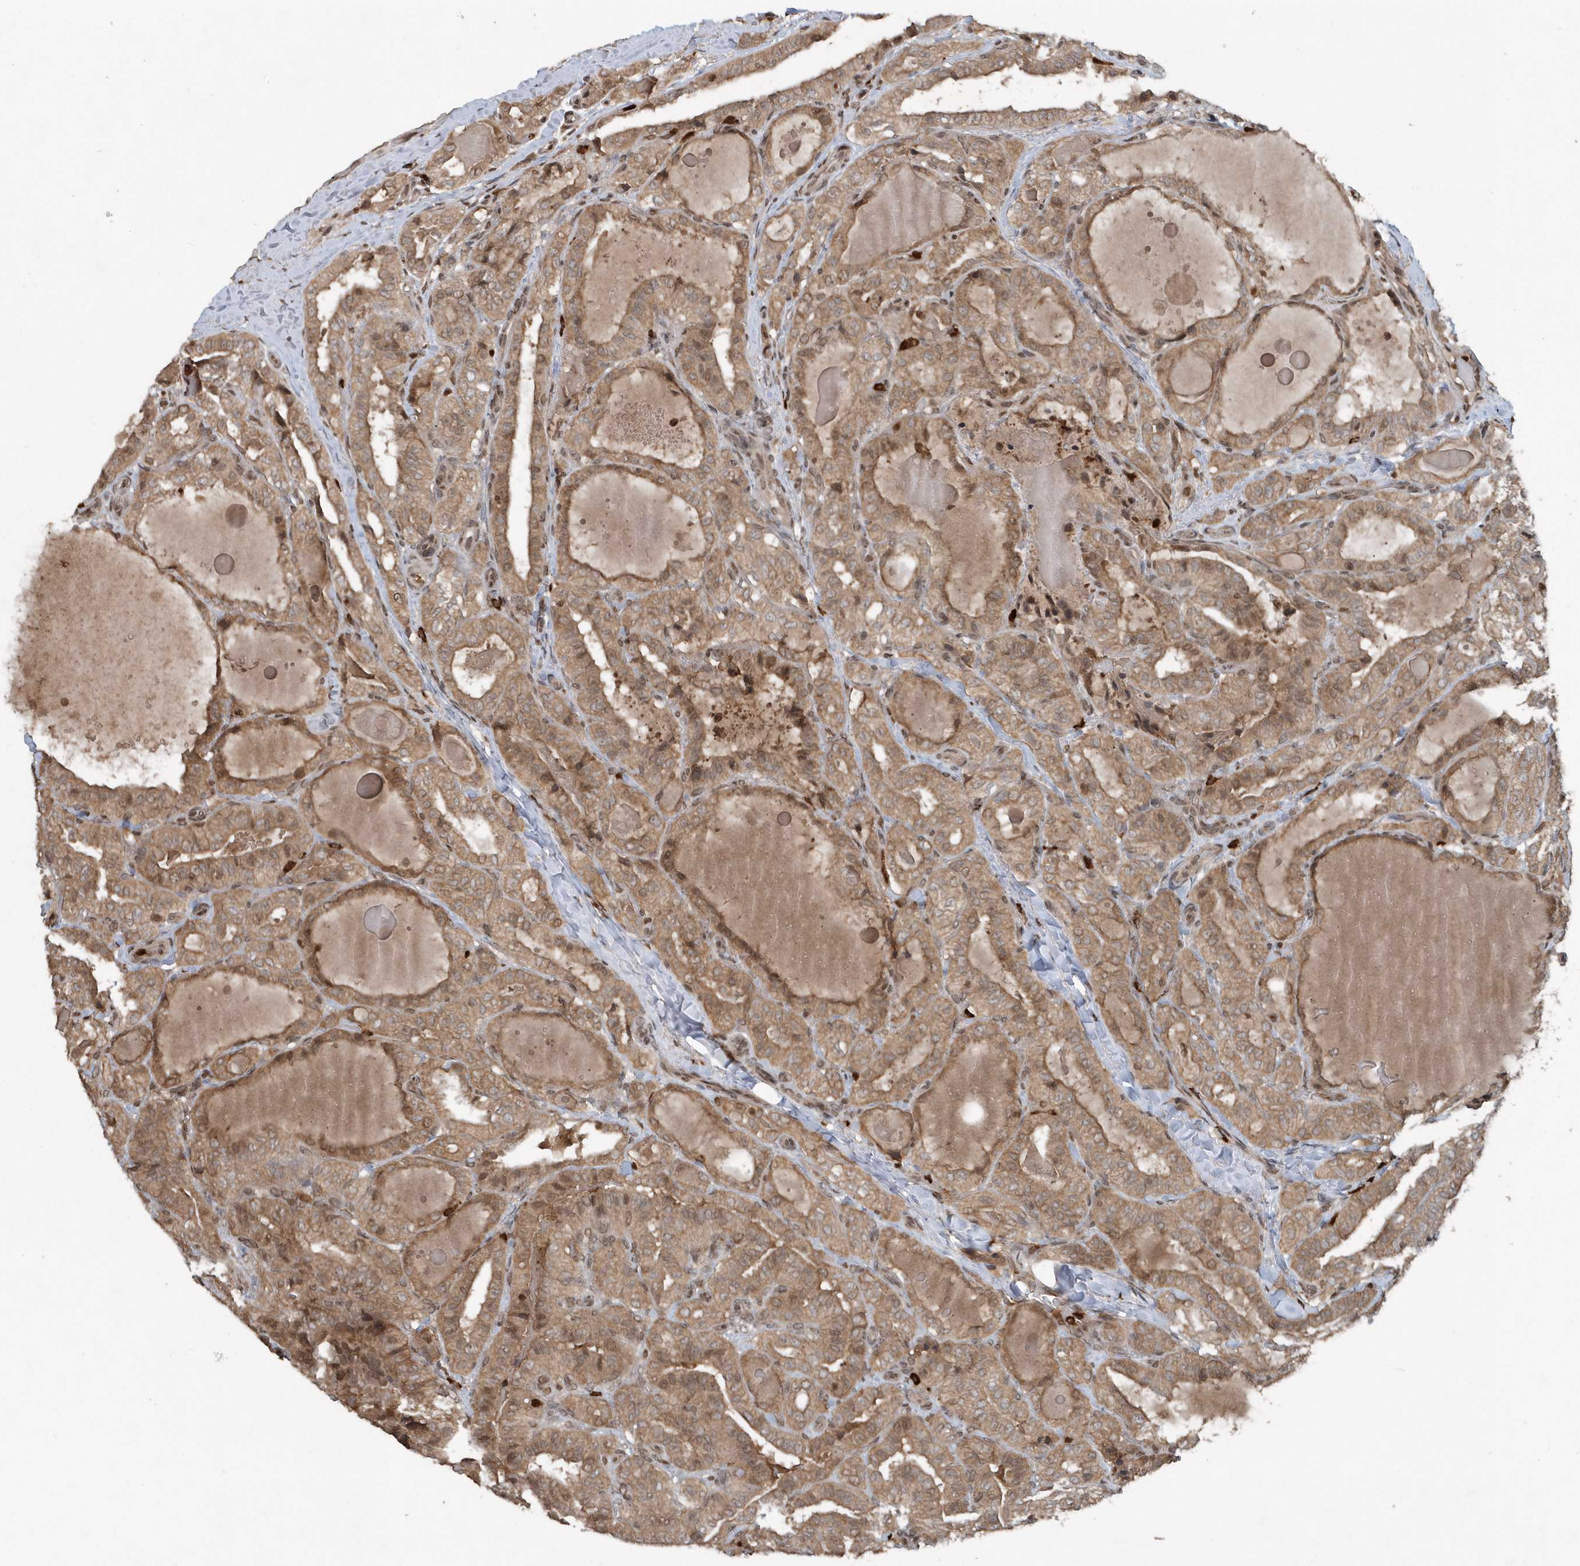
{"staining": {"intensity": "moderate", "quantity": ">75%", "location": "cytoplasmic/membranous"}, "tissue": "thyroid cancer", "cell_type": "Tumor cells", "image_type": "cancer", "snomed": [{"axis": "morphology", "description": "Papillary adenocarcinoma, NOS"}, {"axis": "topography", "description": "Thyroid gland"}], "caption": "Protein staining of thyroid papillary adenocarcinoma tissue exhibits moderate cytoplasmic/membranous positivity in approximately >75% of tumor cells.", "gene": "EIF2B1", "patient": {"sex": "male", "age": 77}}